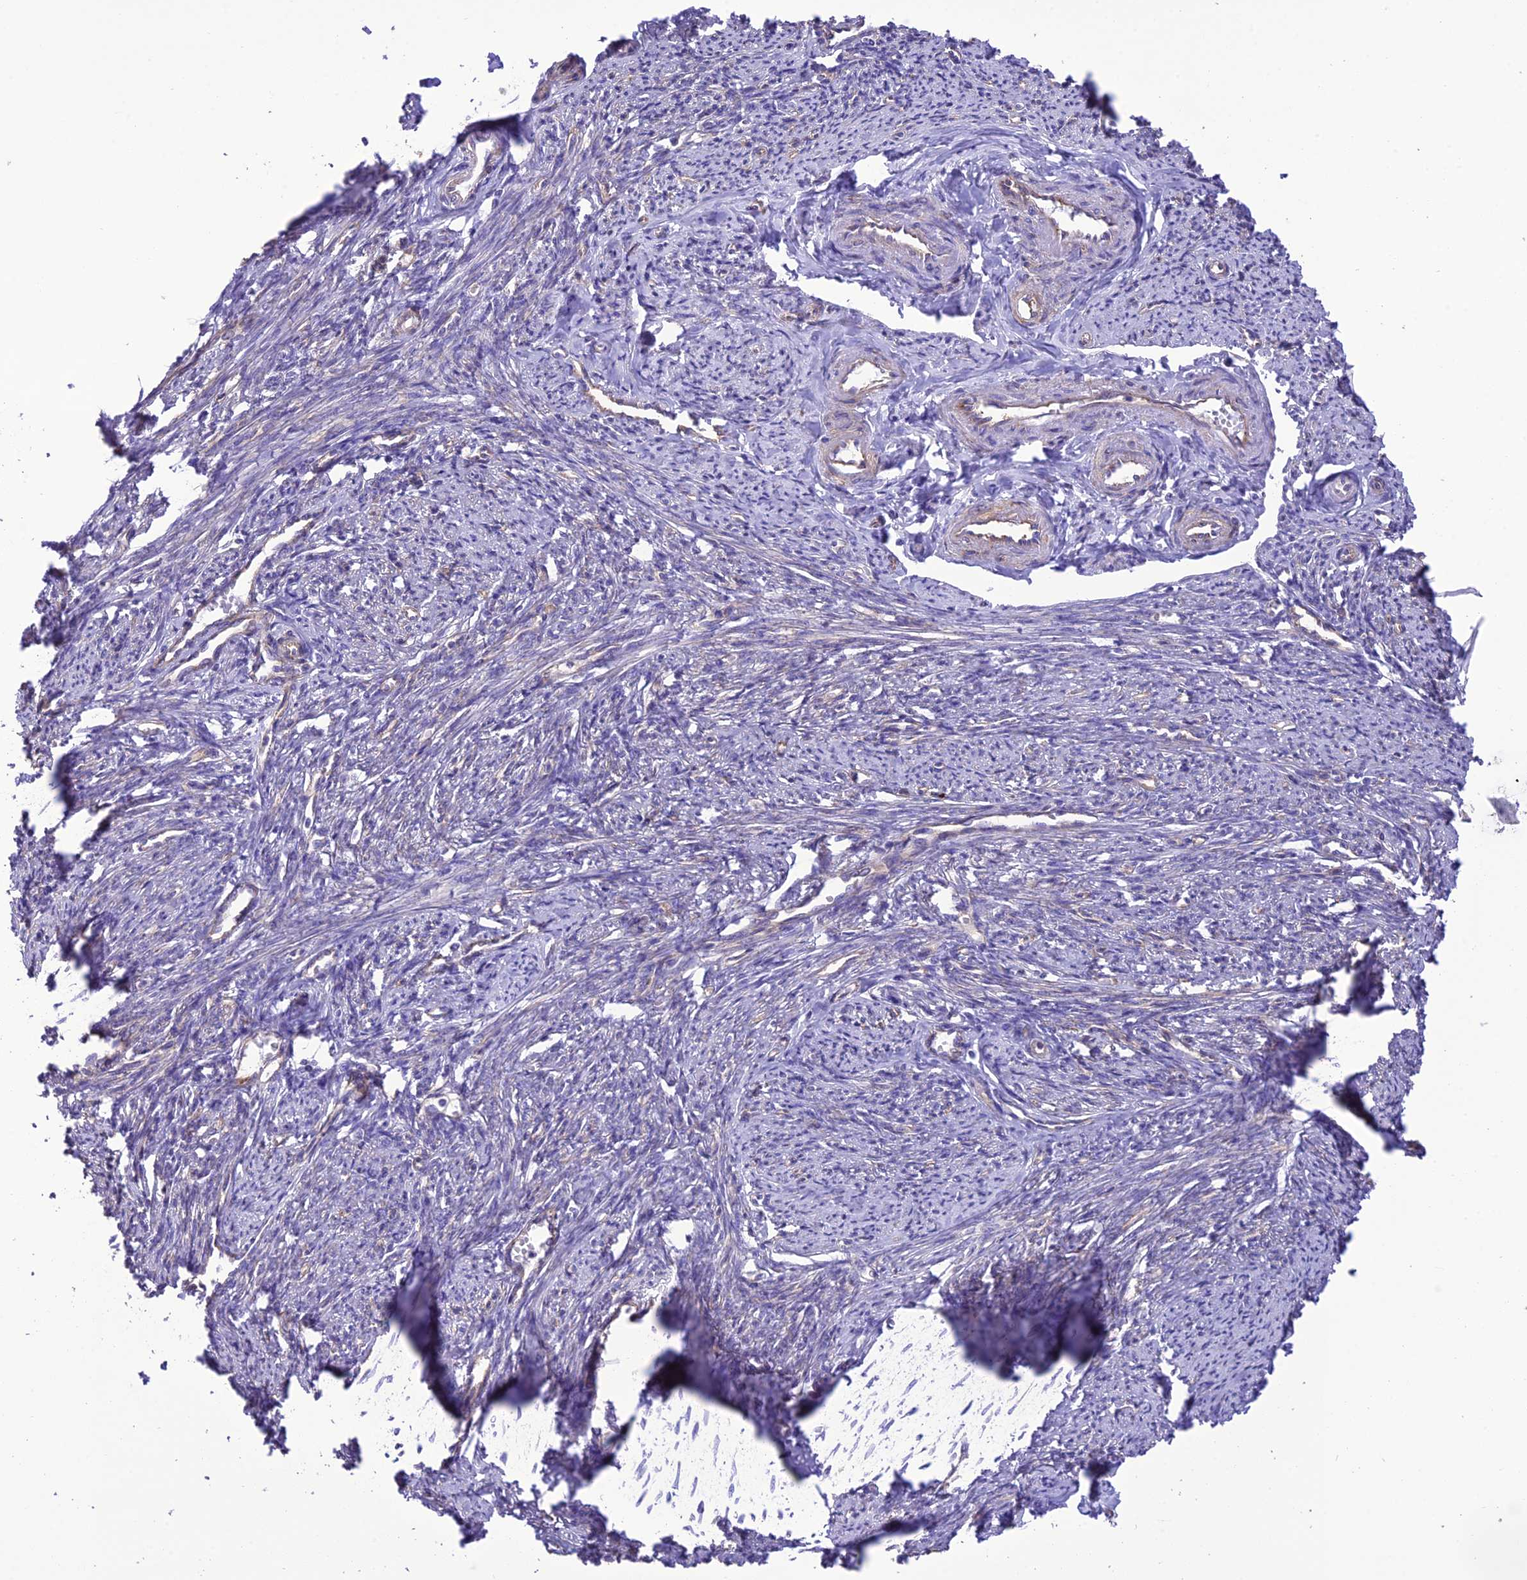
{"staining": {"intensity": "weak", "quantity": "<25%", "location": "cytoplasmic/membranous"}, "tissue": "smooth muscle", "cell_type": "Smooth muscle cells", "image_type": "normal", "snomed": [{"axis": "morphology", "description": "Normal tissue, NOS"}, {"axis": "topography", "description": "Smooth muscle"}, {"axis": "topography", "description": "Uterus"}], "caption": "This is an immunohistochemistry (IHC) histopathology image of benign smooth muscle. There is no positivity in smooth muscle cells.", "gene": "MAP3K12", "patient": {"sex": "female", "age": 59}}